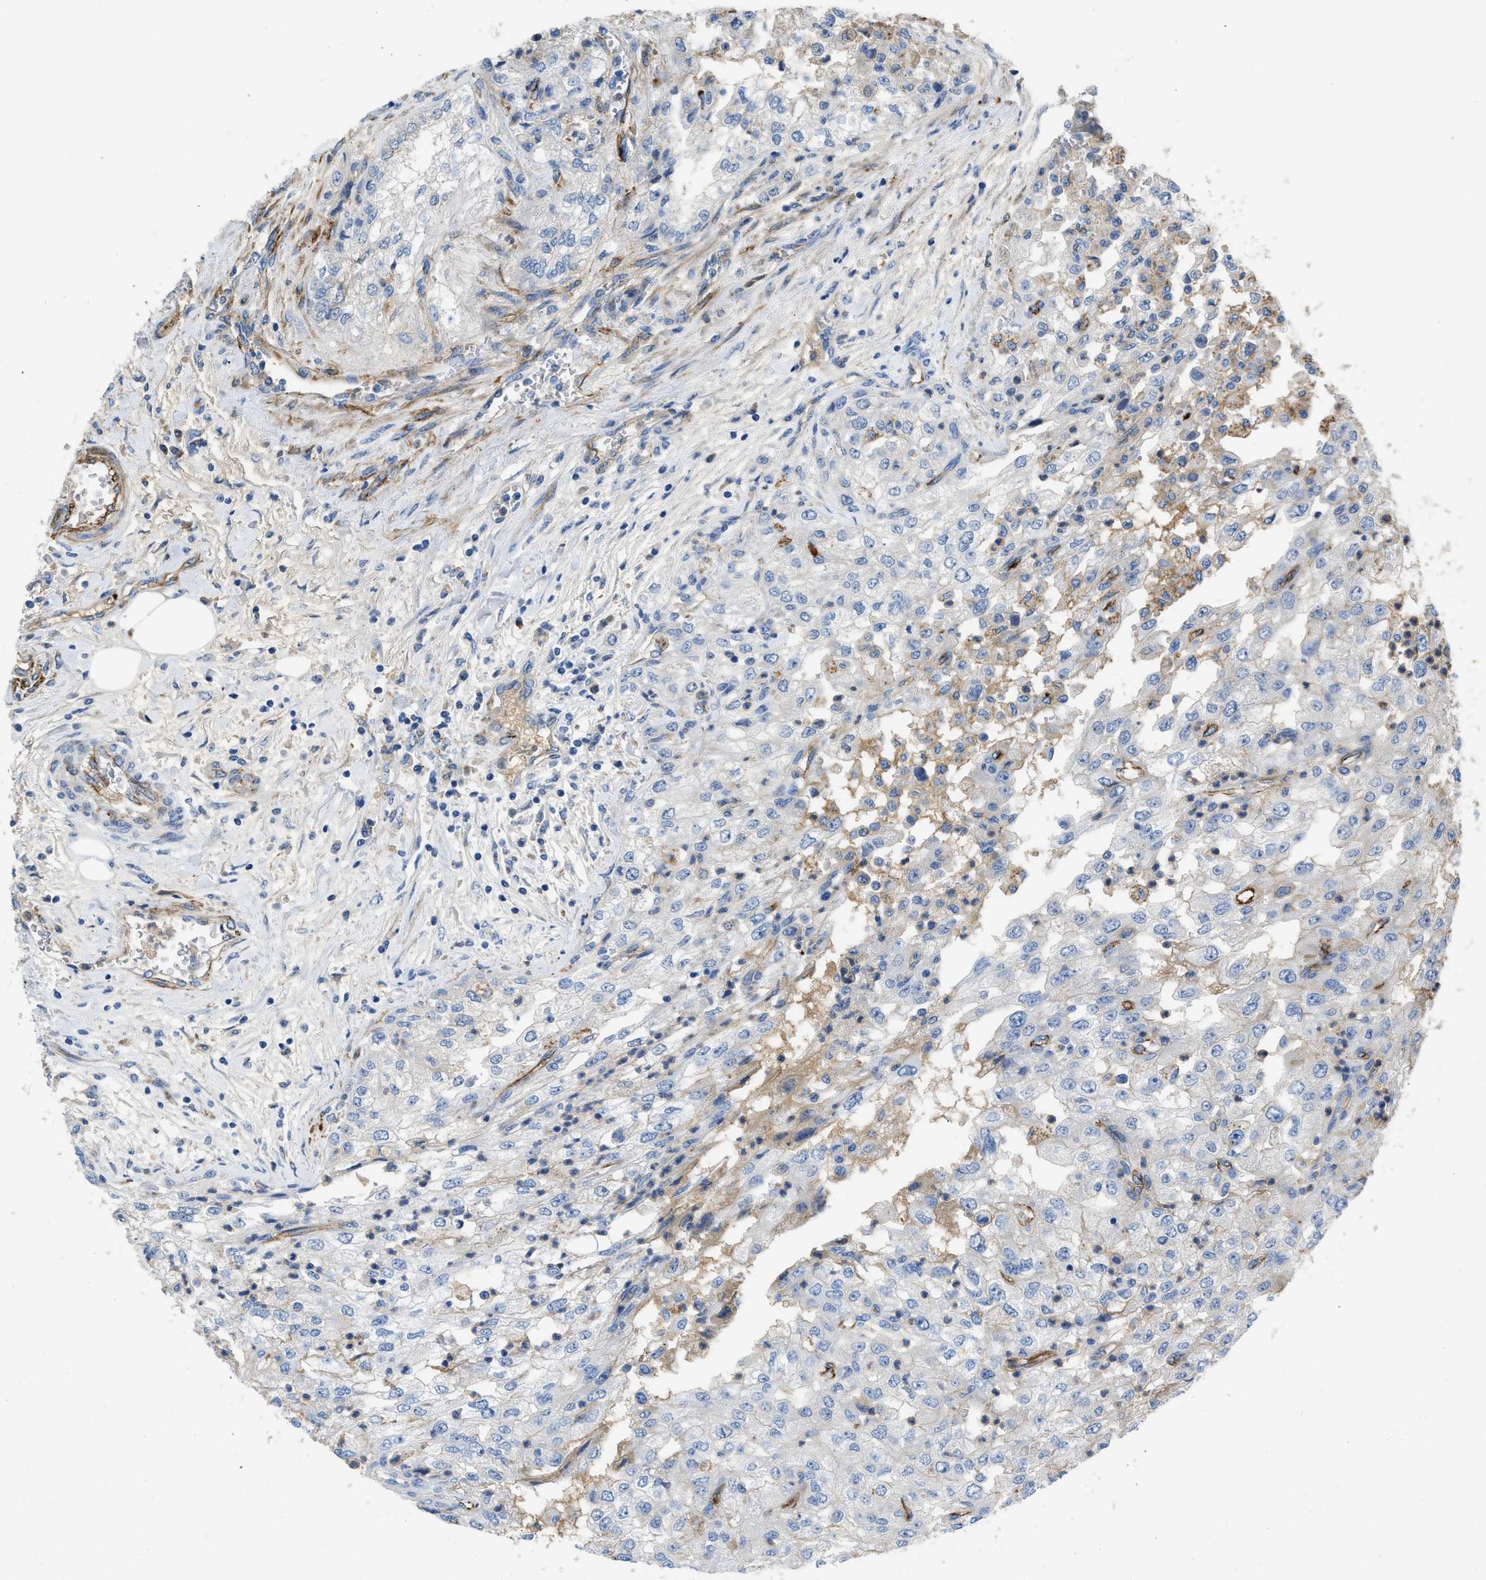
{"staining": {"intensity": "weak", "quantity": "<25%", "location": "cytoplasmic/membranous"}, "tissue": "renal cancer", "cell_type": "Tumor cells", "image_type": "cancer", "snomed": [{"axis": "morphology", "description": "Adenocarcinoma, NOS"}, {"axis": "topography", "description": "Kidney"}], "caption": "Photomicrograph shows no significant protein staining in tumor cells of renal cancer.", "gene": "SPEG", "patient": {"sex": "female", "age": 54}}